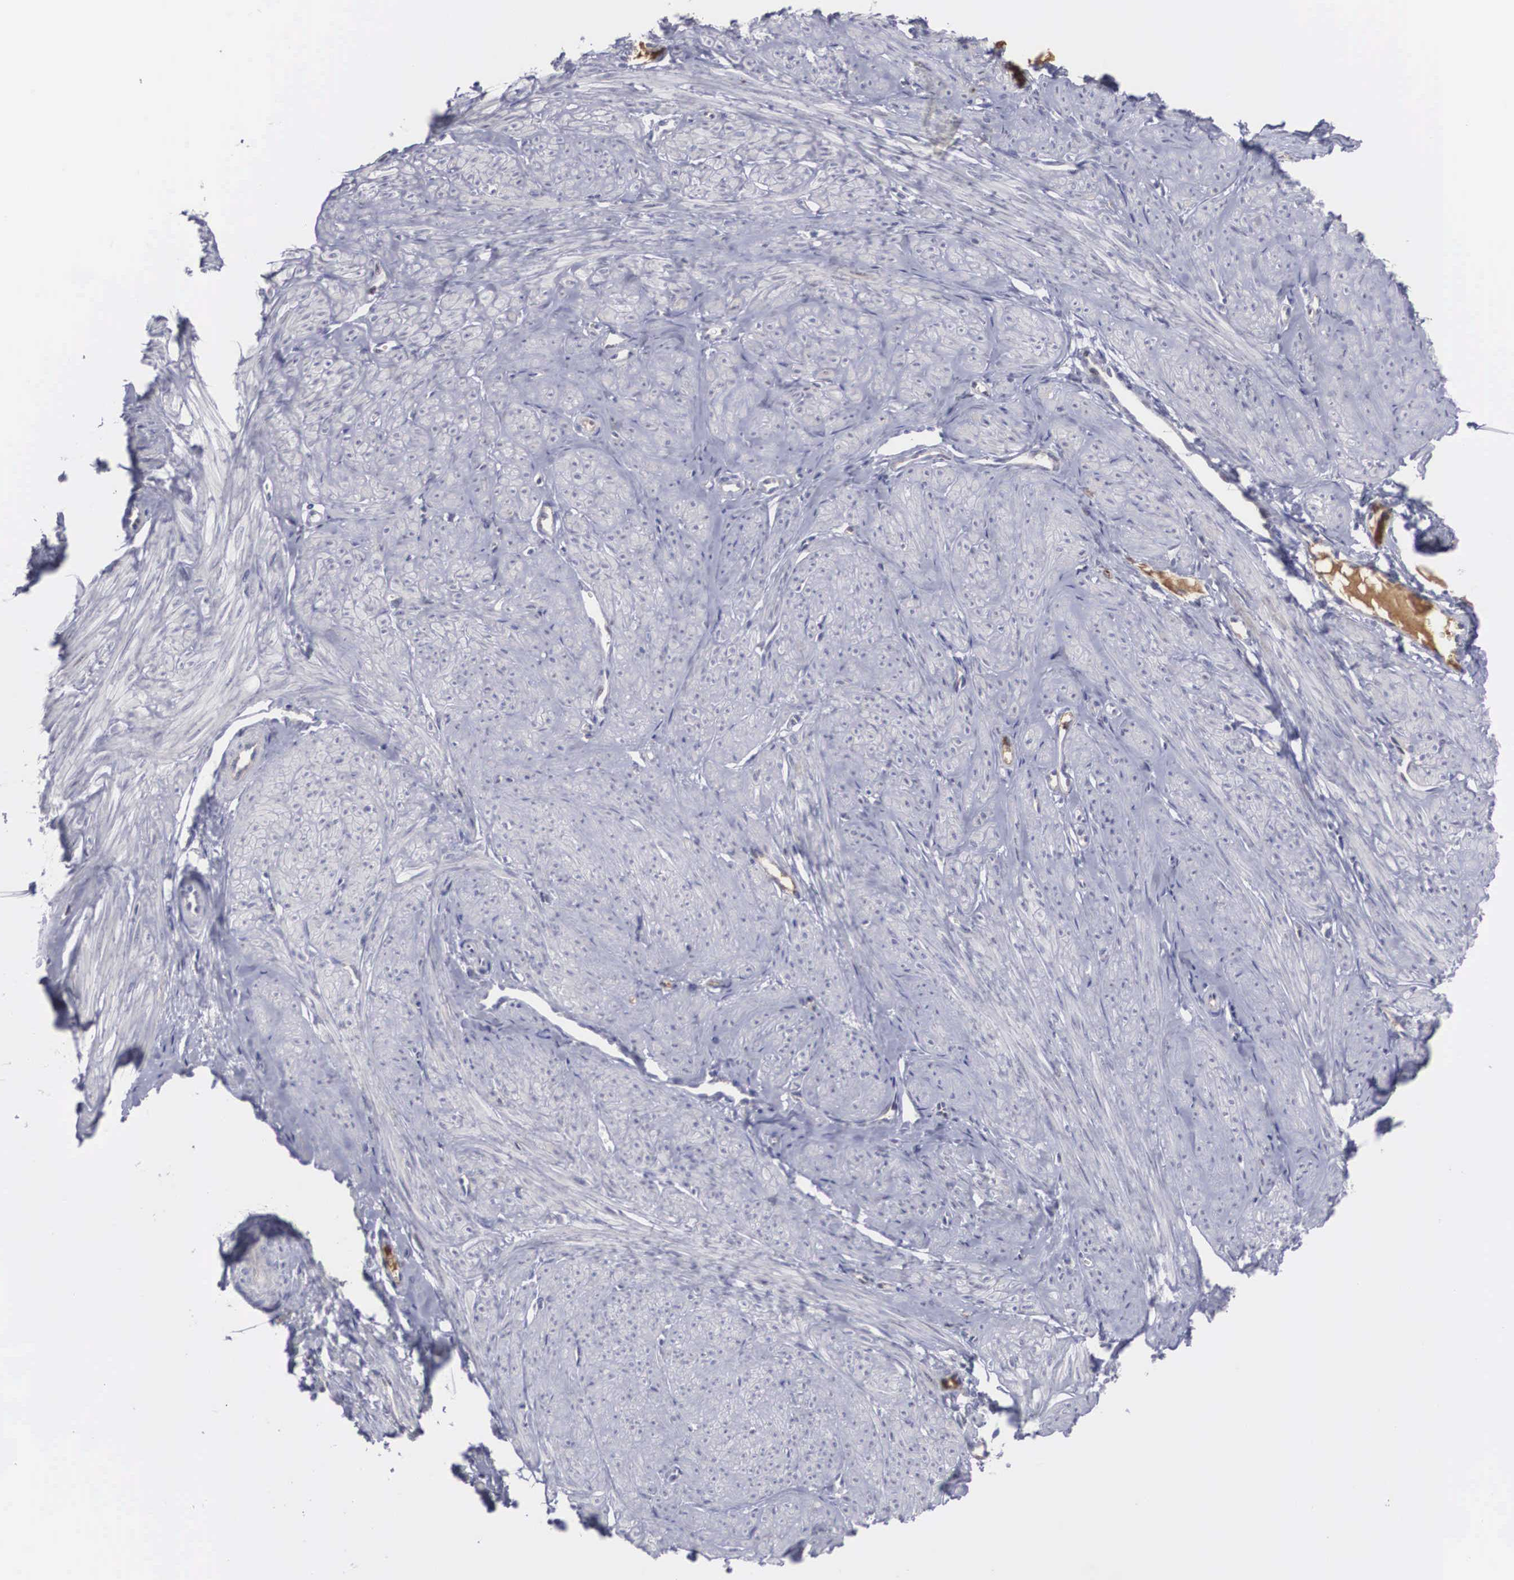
{"staining": {"intensity": "negative", "quantity": "none", "location": "none"}, "tissue": "smooth muscle", "cell_type": "Smooth muscle cells", "image_type": "normal", "snomed": [{"axis": "morphology", "description": "Normal tissue, NOS"}, {"axis": "topography", "description": "Uterus"}], "caption": "Image shows no protein staining in smooth muscle cells of normal smooth muscle.", "gene": "RBPJ", "patient": {"sex": "female", "age": 45}}